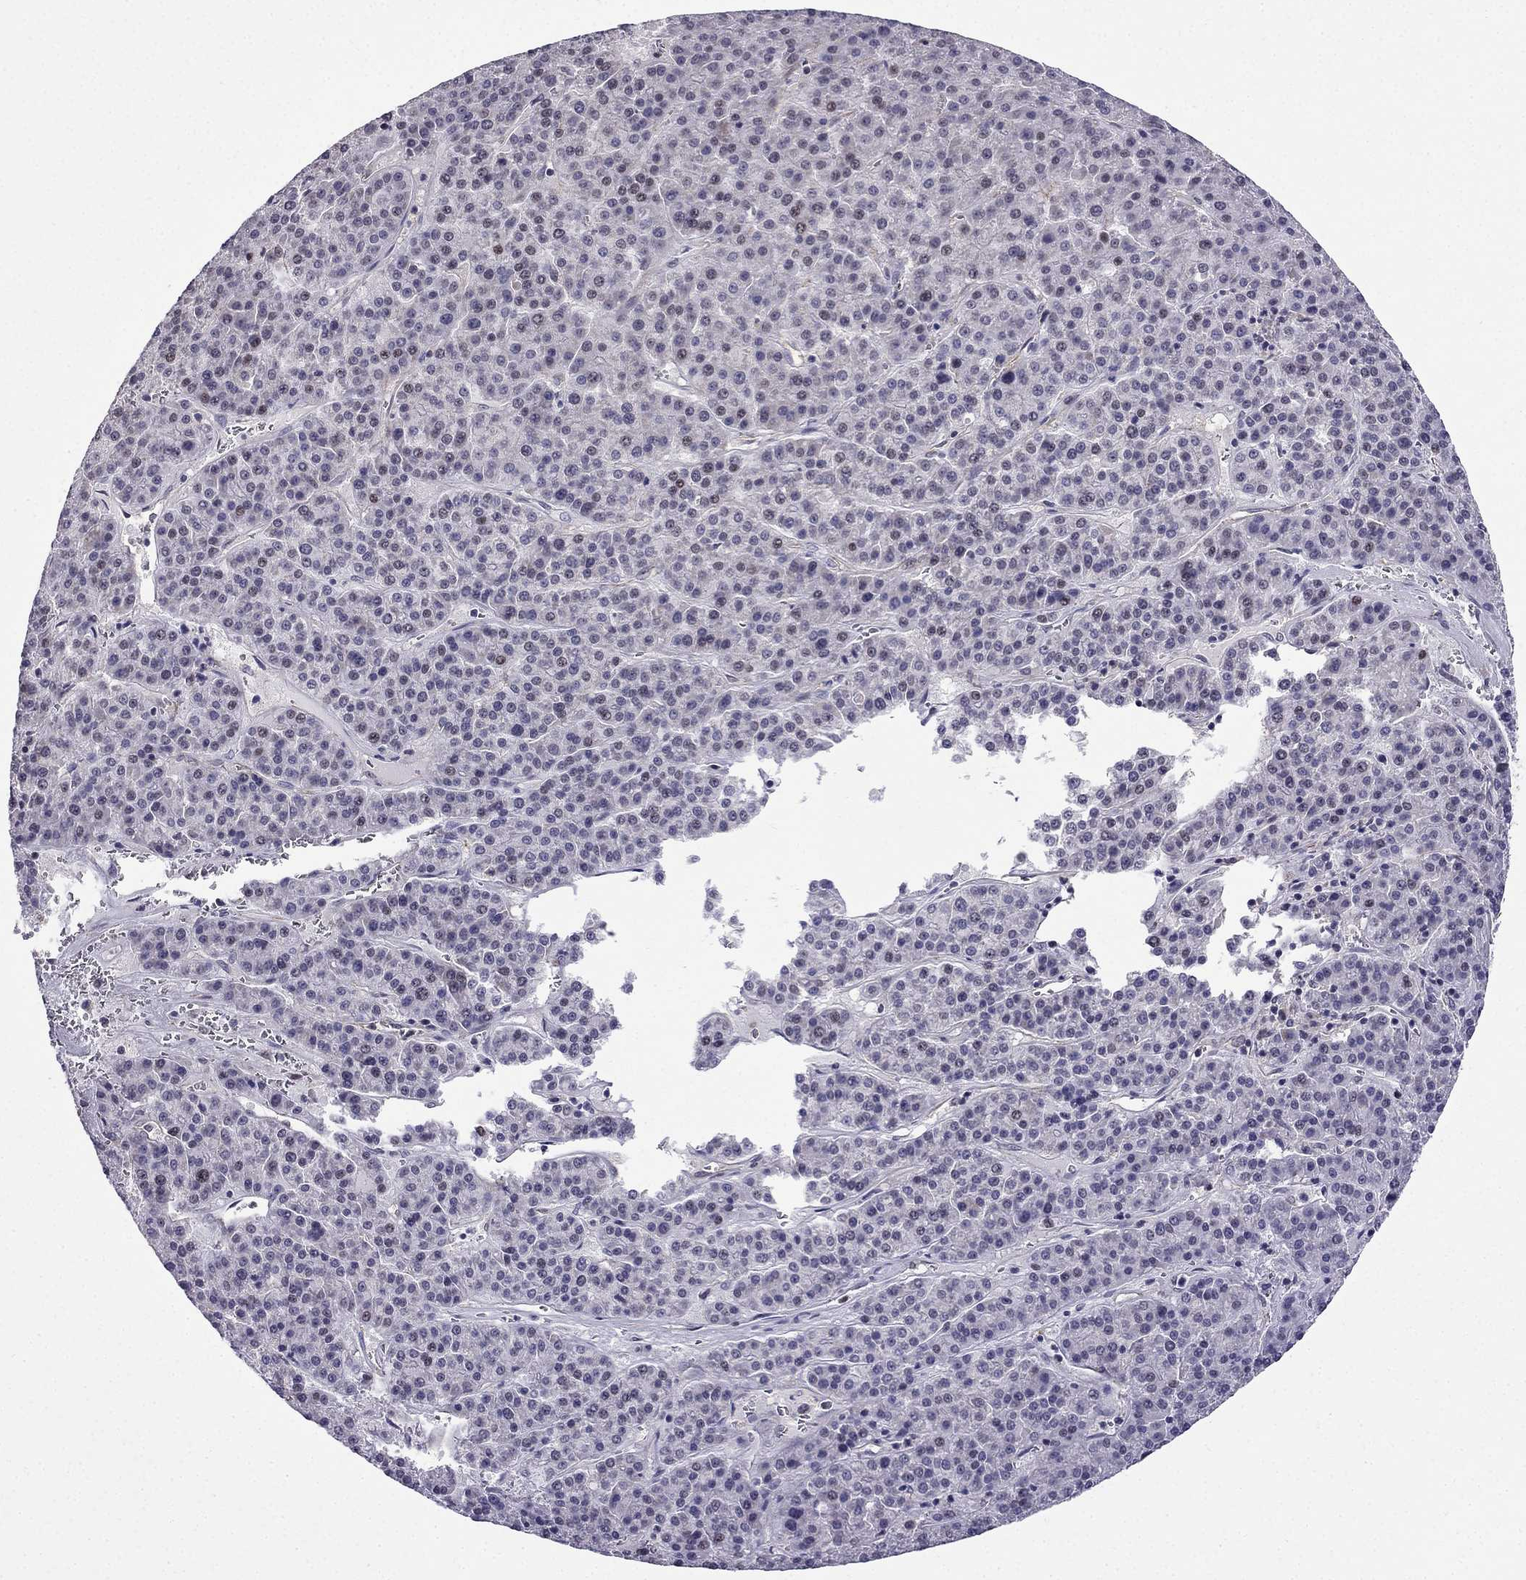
{"staining": {"intensity": "negative", "quantity": "none", "location": "none"}, "tissue": "liver cancer", "cell_type": "Tumor cells", "image_type": "cancer", "snomed": [{"axis": "morphology", "description": "Carcinoma, Hepatocellular, NOS"}, {"axis": "topography", "description": "Liver"}], "caption": "Tumor cells show no significant expression in liver cancer (hepatocellular carcinoma).", "gene": "SLC6A2", "patient": {"sex": "female", "age": 58}}